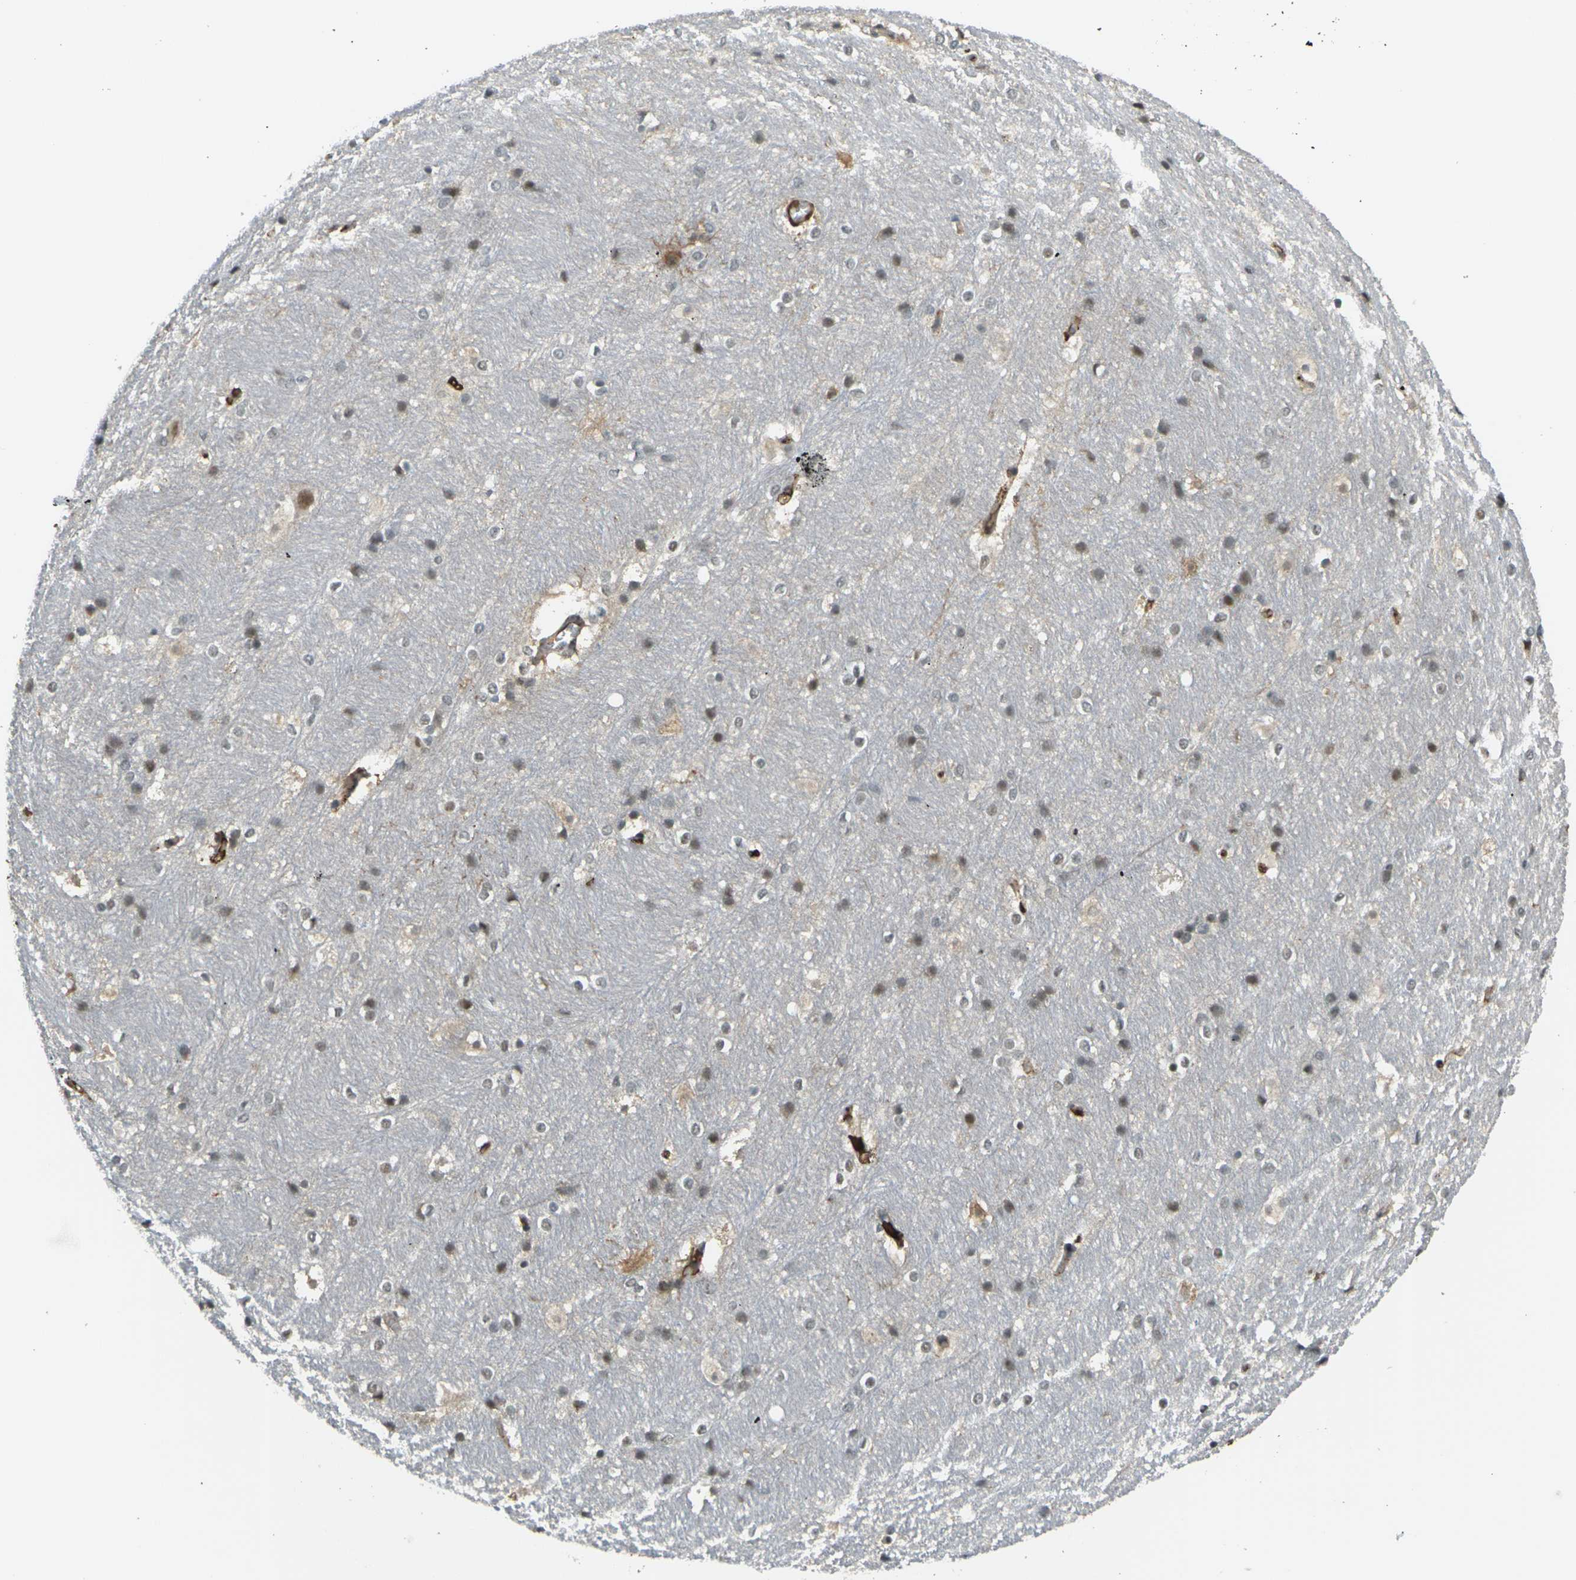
{"staining": {"intensity": "weak", "quantity": "<25%", "location": "cytoplasmic/membranous,nuclear"}, "tissue": "hippocampus", "cell_type": "Glial cells", "image_type": "normal", "snomed": [{"axis": "morphology", "description": "Normal tissue, NOS"}, {"axis": "topography", "description": "Hippocampus"}], "caption": "An IHC histopathology image of unremarkable hippocampus is shown. There is no staining in glial cells of hippocampus.", "gene": "CYP1B1", "patient": {"sex": "female", "age": 19}}